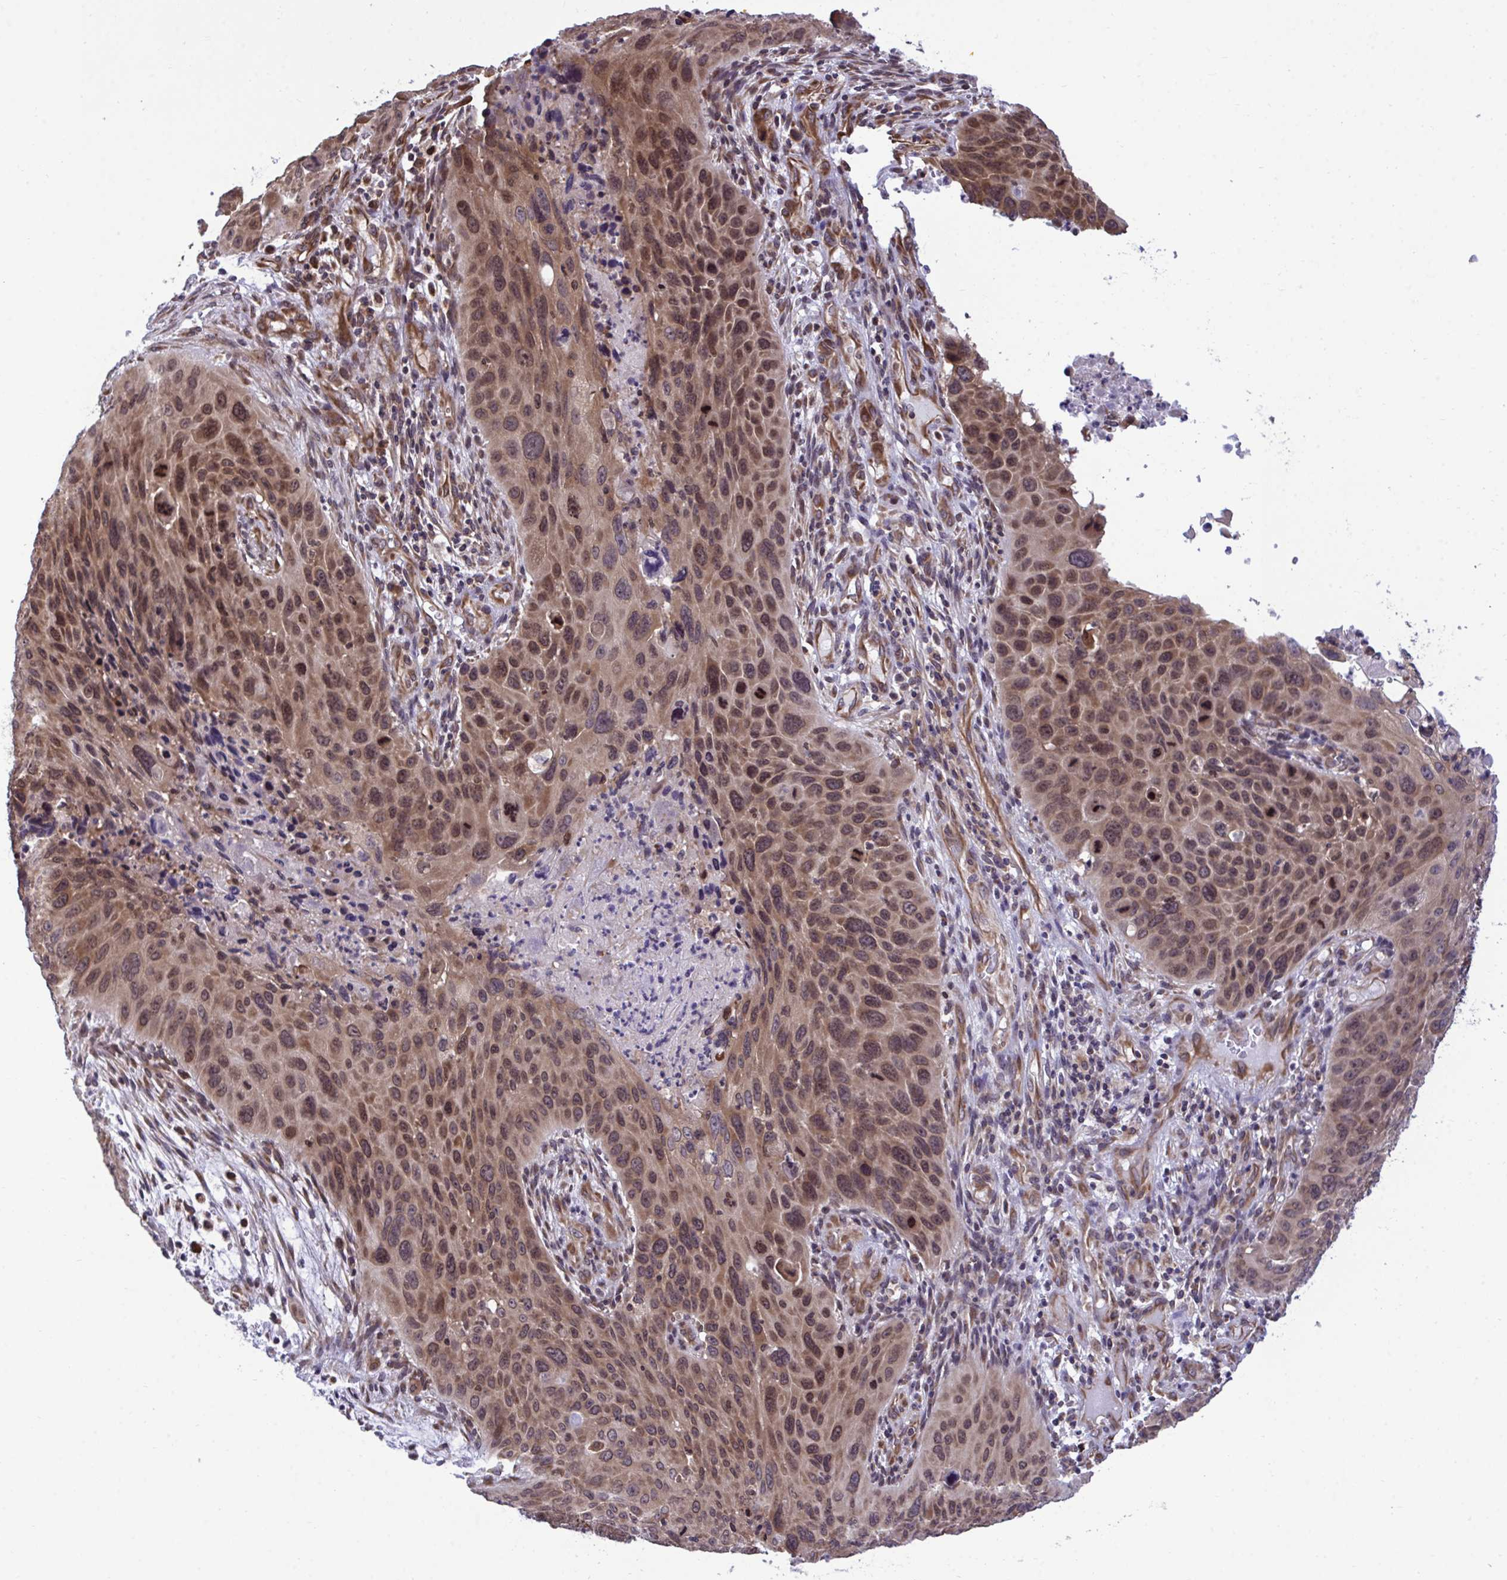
{"staining": {"intensity": "moderate", "quantity": "25%-75%", "location": "cytoplasmic/membranous,nuclear"}, "tissue": "lung cancer", "cell_type": "Tumor cells", "image_type": "cancer", "snomed": [{"axis": "morphology", "description": "Squamous cell carcinoma, NOS"}, {"axis": "topography", "description": "Lung"}], "caption": "A high-resolution image shows immunohistochemistry (IHC) staining of lung cancer (squamous cell carcinoma), which reveals moderate cytoplasmic/membranous and nuclear positivity in approximately 25%-75% of tumor cells. The protein is stained brown, and the nuclei are stained in blue (DAB (3,3'-diaminobenzidine) IHC with brightfield microscopy, high magnification).", "gene": "RPS15", "patient": {"sex": "male", "age": 63}}